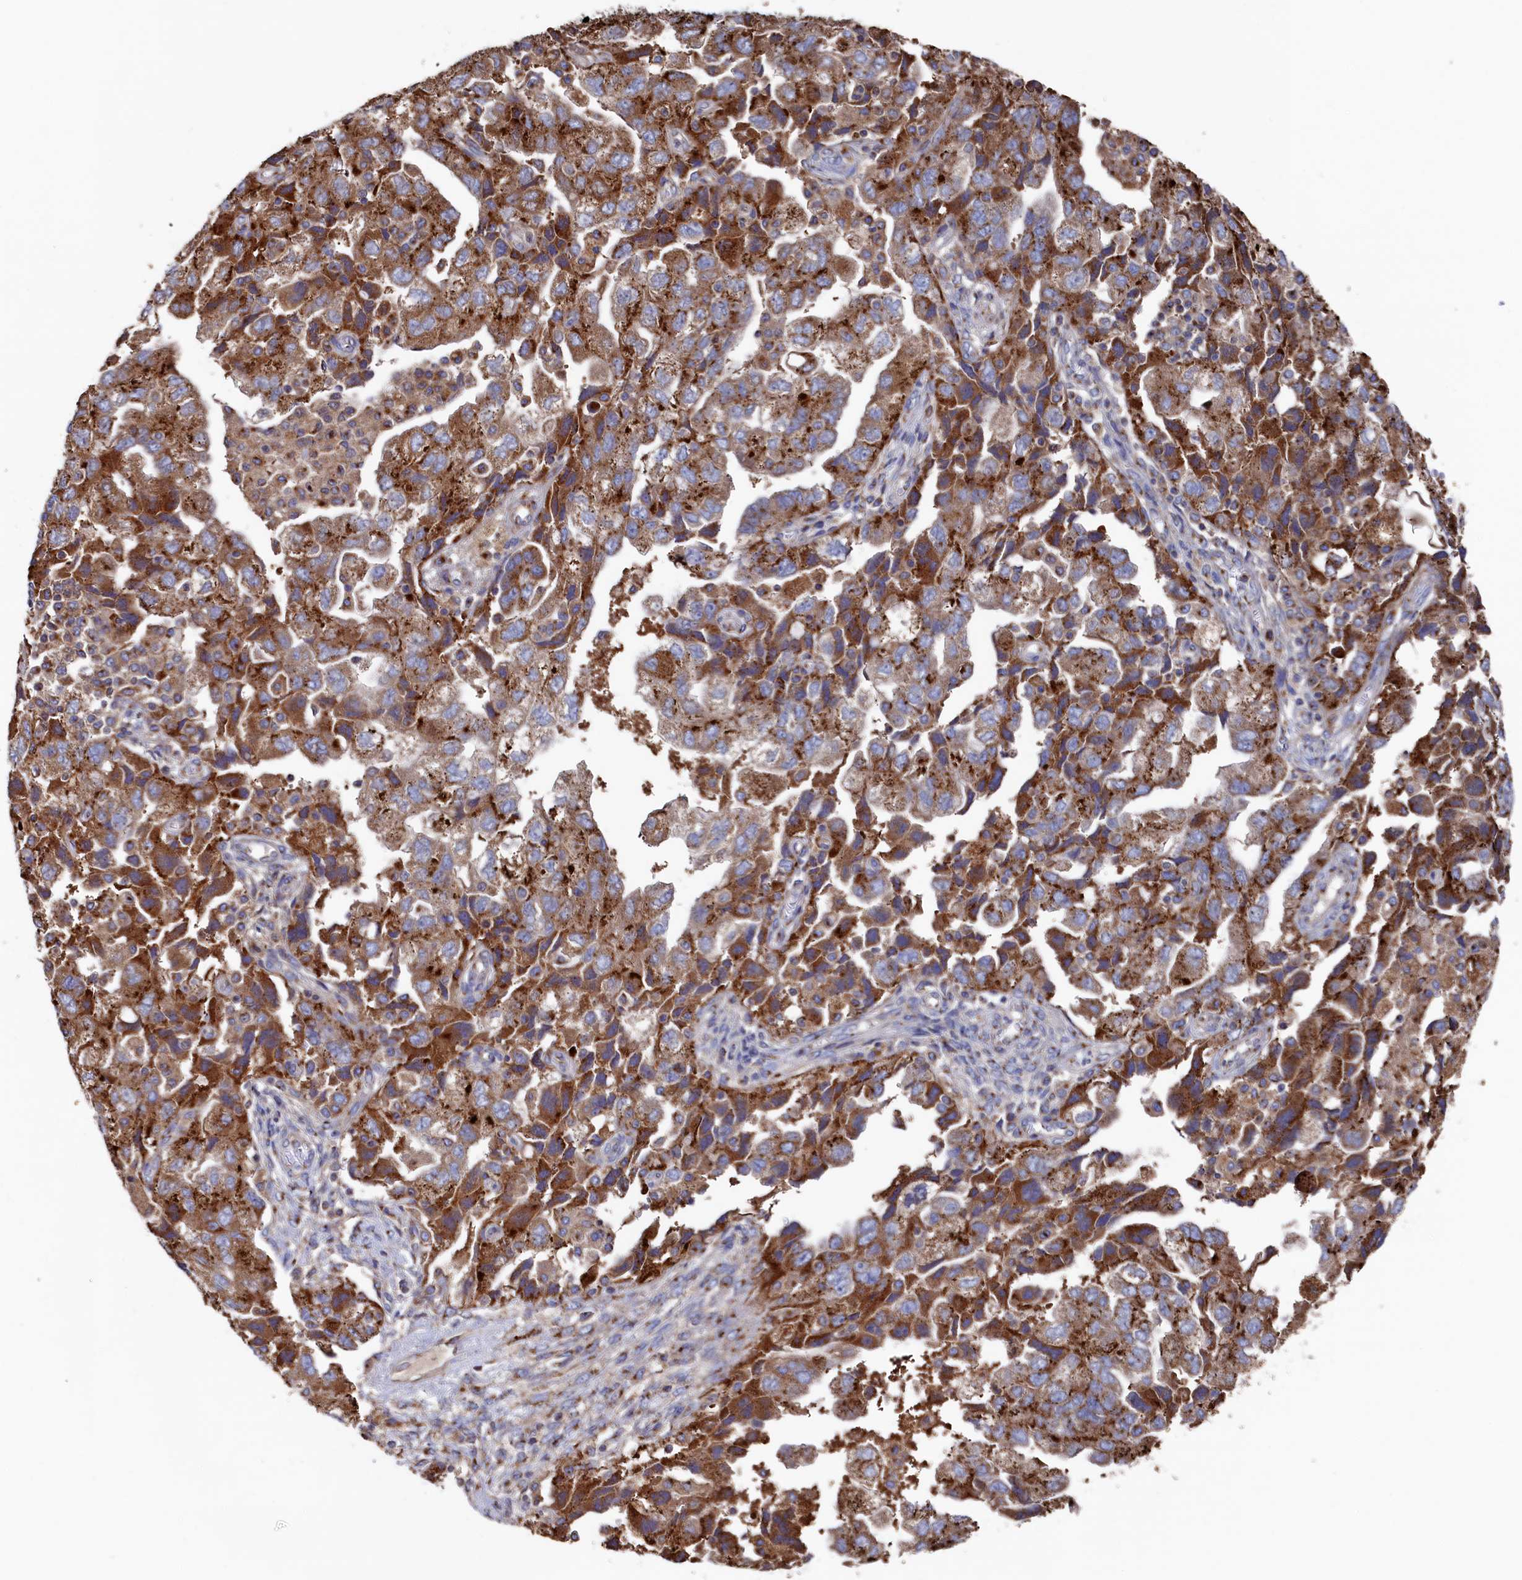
{"staining": {"intensity": "moderate", "quantity": ">75%", "location": "cytoplasmic/membranous"}, "tissue": "ovarian cancer", "cell_type": "Tumor cells", "image_type": "cancer", "snomed": [{"axis": "morphology", "description": "Carcinoma, NOS"}, {"axis": "morphology", "description": "Cystadenocarcinoma, serous, NOS"}, {"axis": "topography", "description": "Ovary"}], "caption": "Immunohistochemistry staining of serous cystadenocarcinoma (ovarian), which displays medium levels of moderate cytoplasmic/membranous expression in about >75% of tumor cells indicating moderate cytoplasmic/membranous protein expression. The staining was performed using DAB (brown) for protein detection and nuclei were counterstained in hematoxylin (blue).", "gene": "PRRC1", "patient": {"sex": "female", "age": 69}}